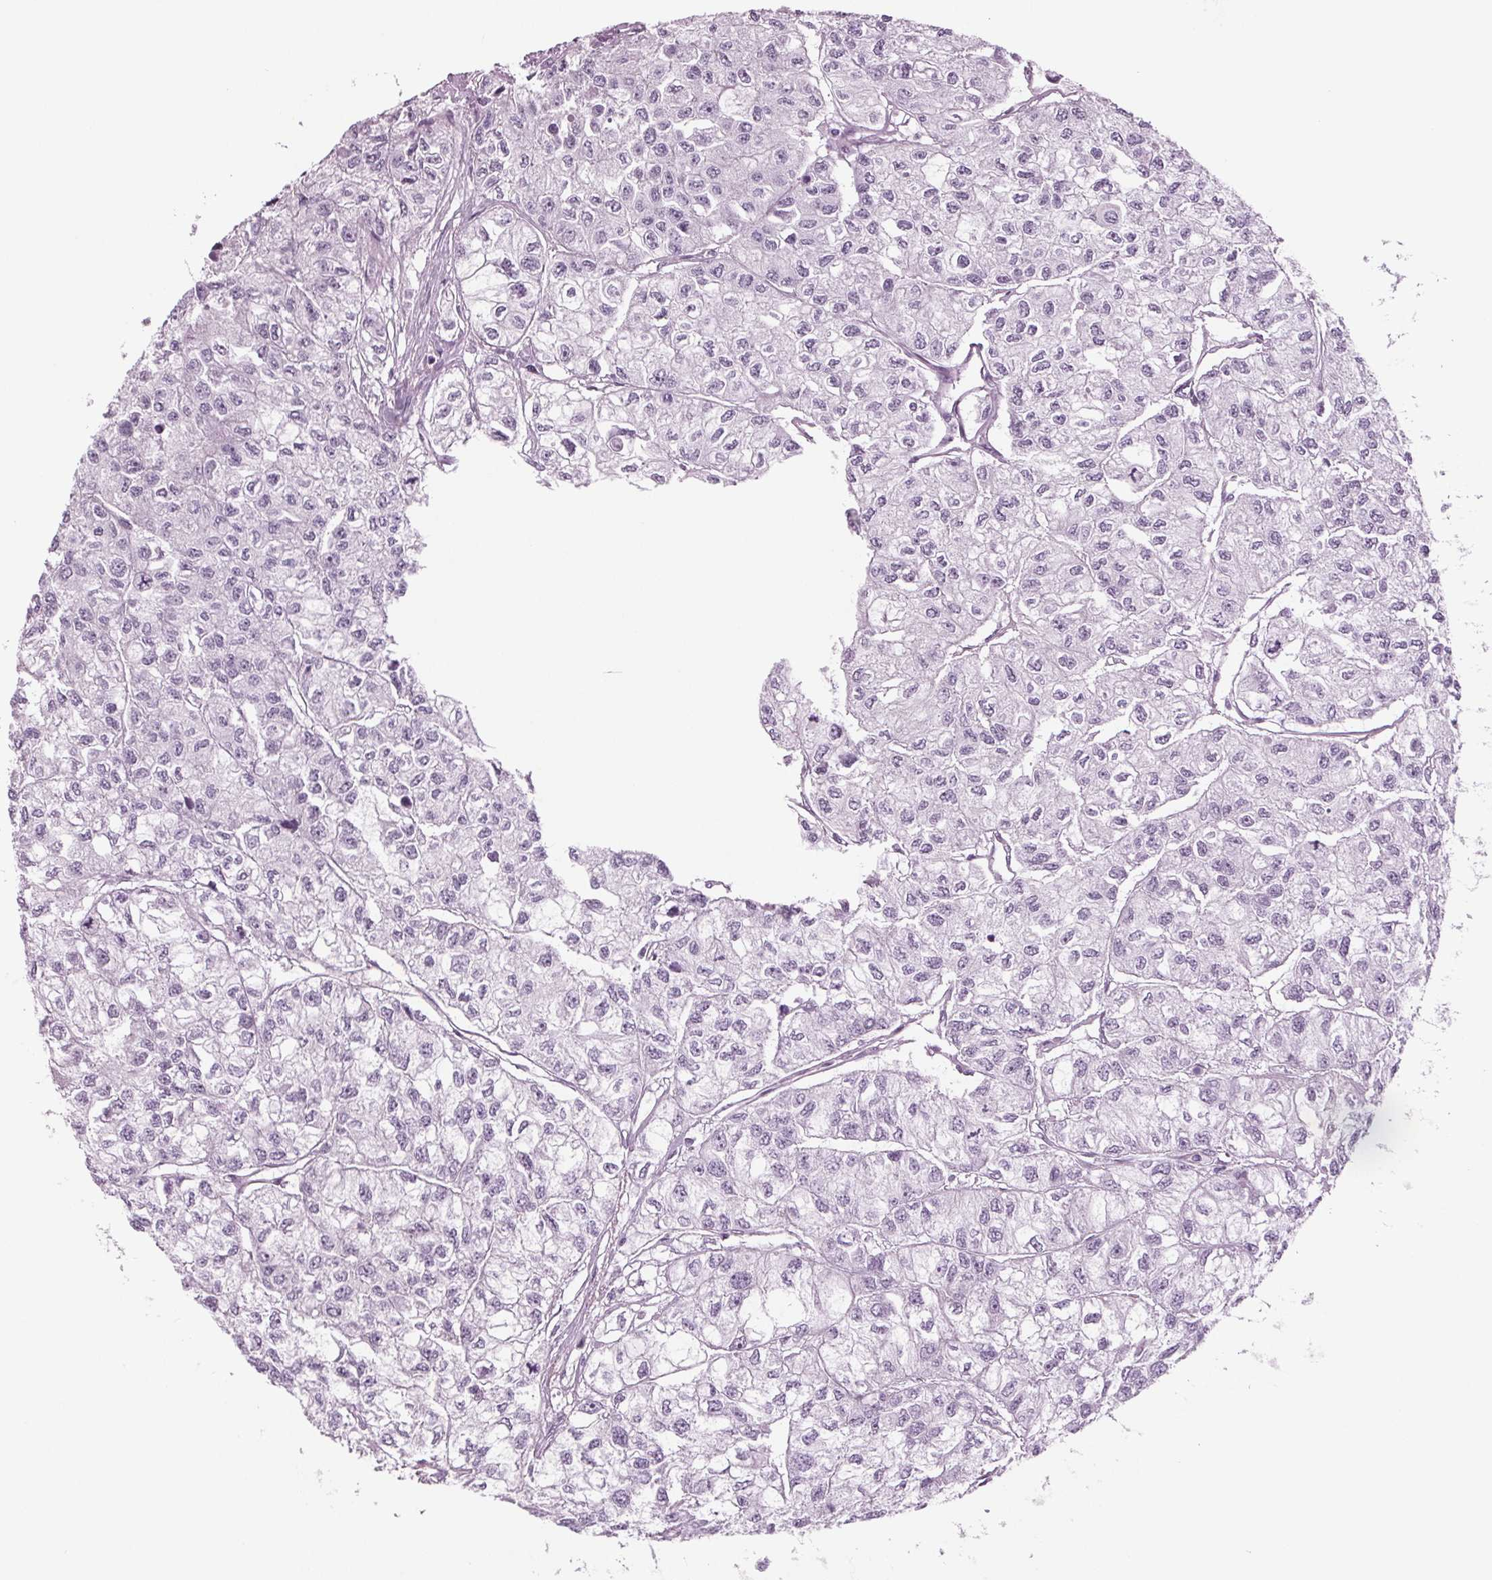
{"staining": {"intensity": "negative", "quantity": "none", "location": "none"}, "tissue": "renal cancer", "cell_type": "Tumor cells", "image_type": "cancer", "snomed": [{"axis": "morphology", "description": "Adenocarcinoma, NOS"}, {"axis": "topography", "description": "Kidney"}], "caption": "Immunohistochemical staining of renal cancer (adenocarcinoma) reveals no significant expression in tumor cells.", "gene": "BHLHE22", "patient": {"sex": "male", "age": 56}}